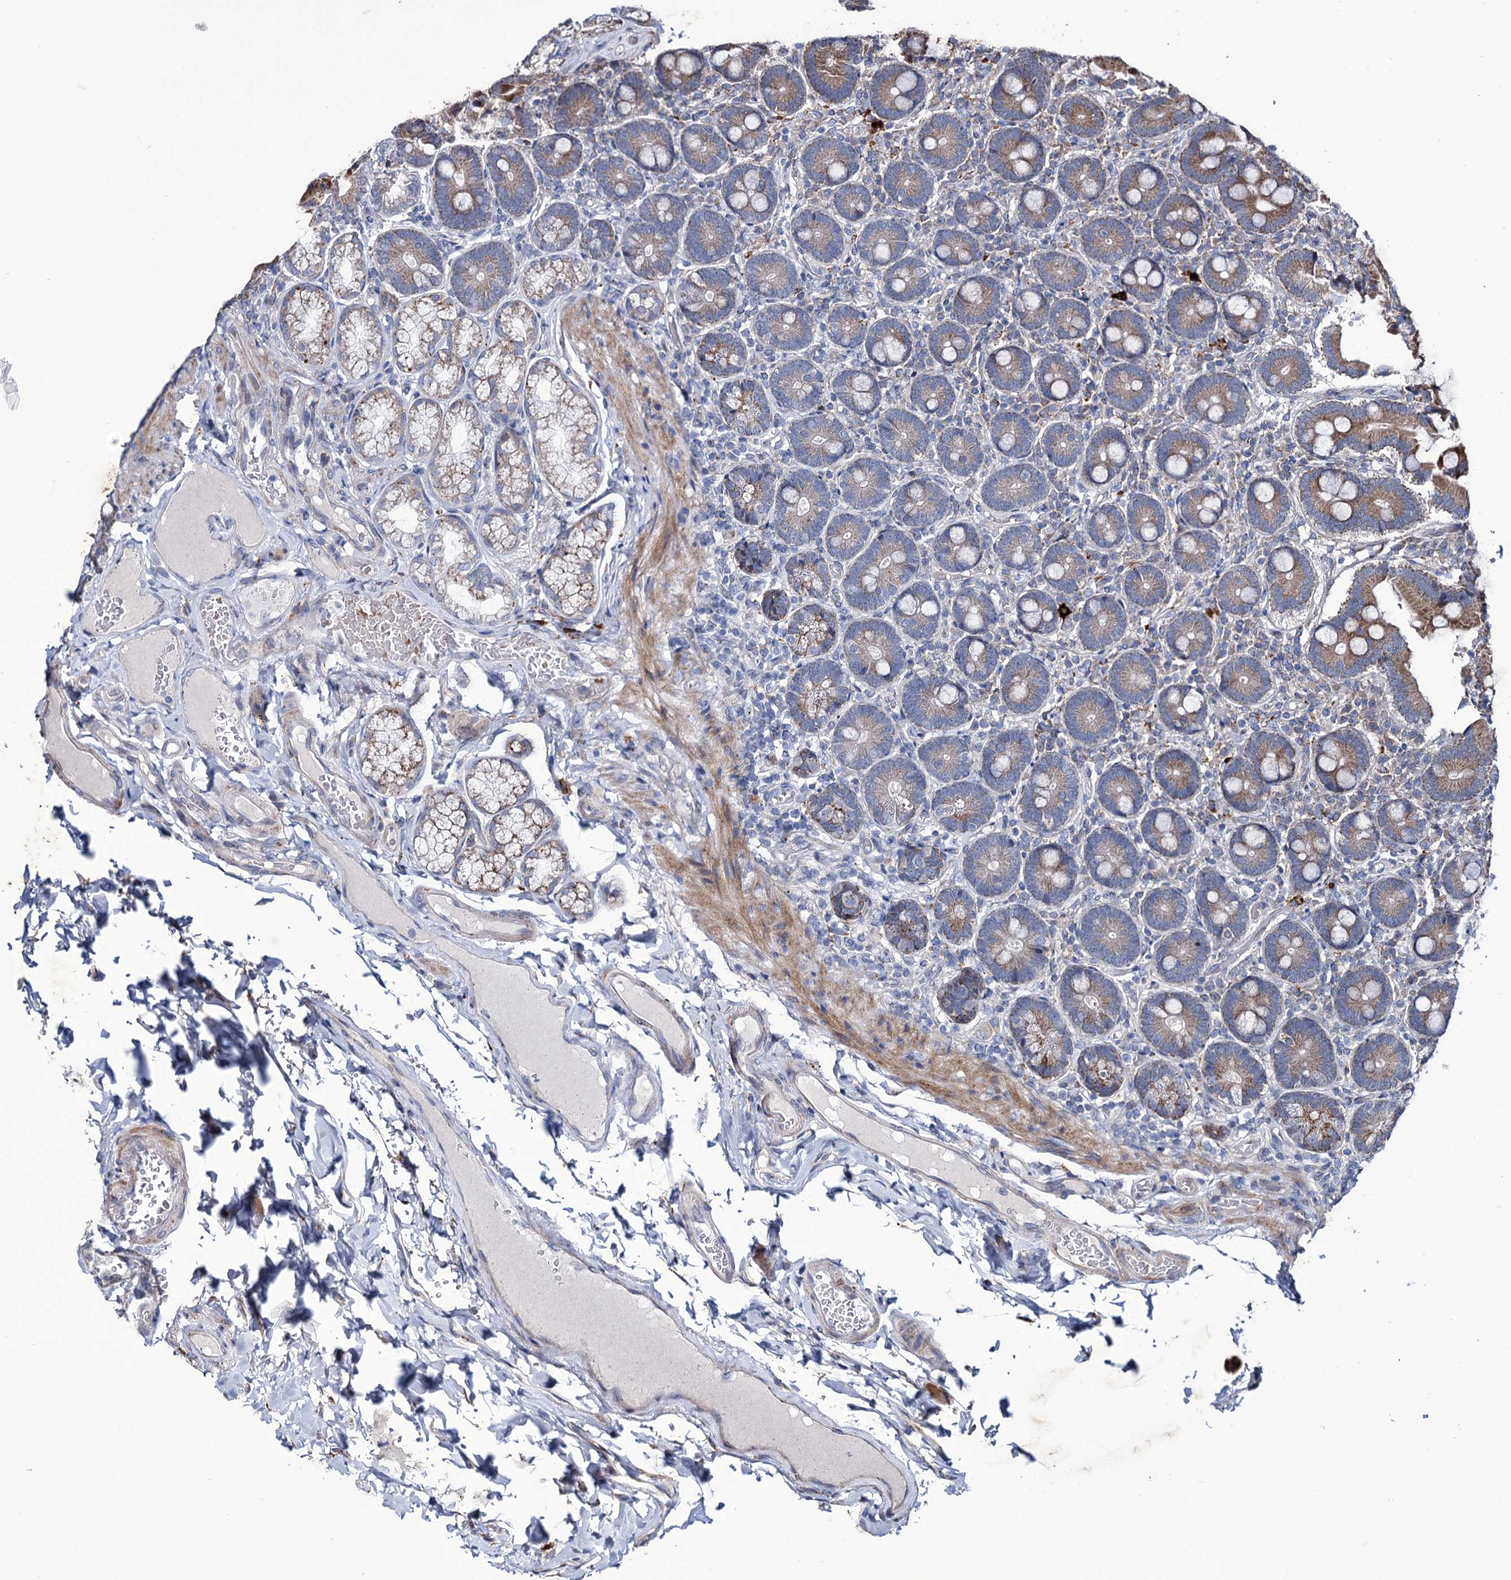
{"staining": {"intensity": "moderate", "quantity": ">75%", "location": "cytoplasmic/membranous"}, "tissue": "duodenum", "cell_type": "Glandular cells", "image_type": "normal", "snomed": [{"axis": "morphology", "description": "Normal tissue, NOS"}, {"axis": "topography", "description": "Duodenum"}], "caption": "Glandular cells display medium levels of moderate cytoplasmic/membranous staining in about >75% of cells in benign human duodenum. The staining was performed using DAB, with brown indicating positive protein expression. Nuclei are stained blue with hematoxylin.", "gene": "TUBGCP5", "patient": {"sex": "female", "age": 62}}